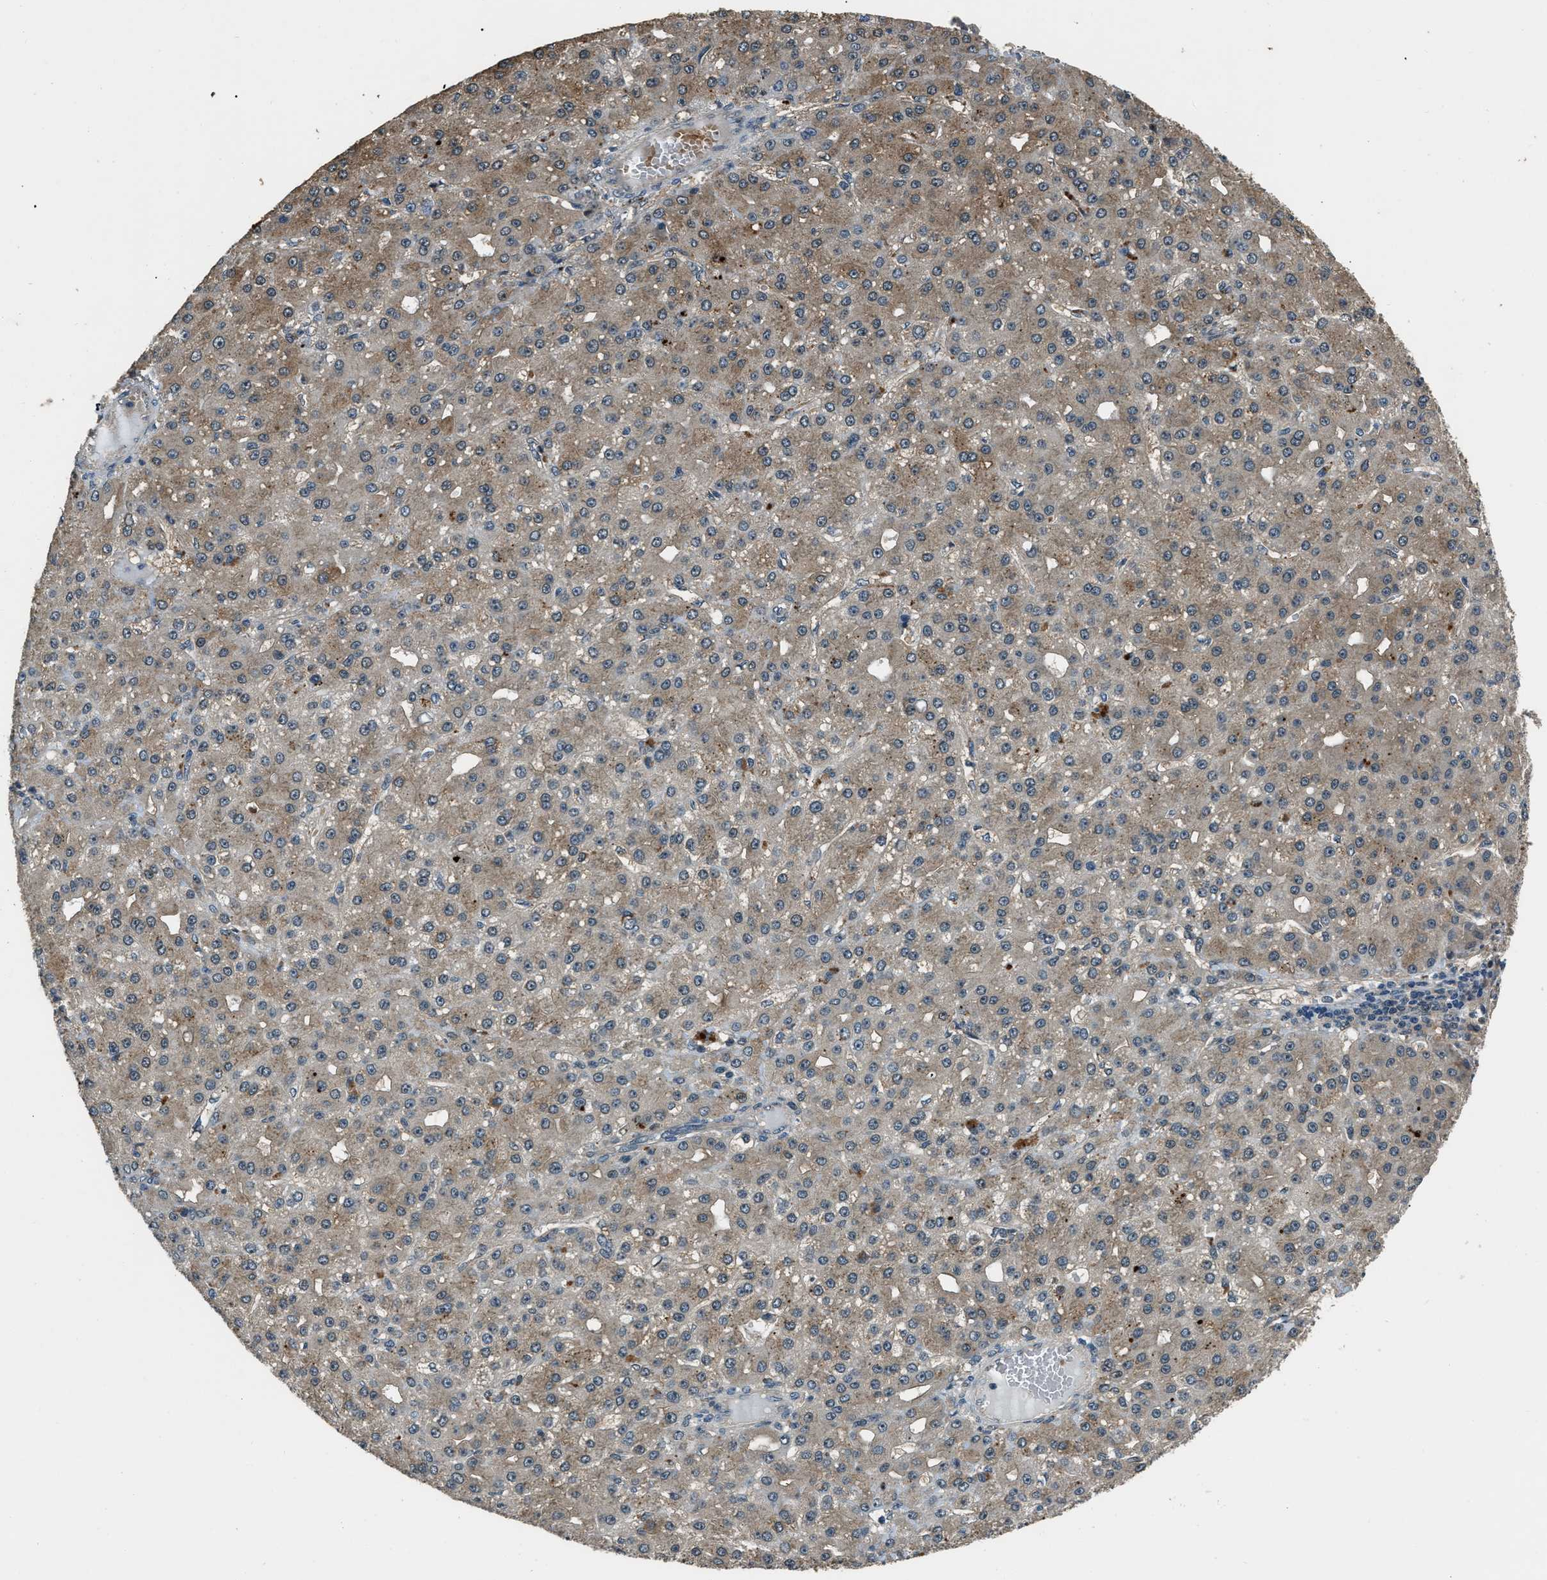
{"staining": {"intensity": "moderate", "quantity": ">75%", "location": "cytoplasmic/membranous"}, "tissue": "liver cancer", "cell_type": "Tumor cells", "image_type": "cancer", "snomed": [{"axis": "morphology", "description": "Carcinoma, Hepatocellular, NOS"}, {"axis": "topography", "description": "Liver"}], "caption": "Immunohistochemical staining of liver hepatocellular carcinoma demonstrates moderate cytoplasmic/membranous protein positivity in about >75% of tumor cells. (Stains: DAB (3,3'-diaminobenzidine) in brown, nuclei in blue, Microscopy: brightfield microscopy at high magnification).", "gene": "NUDCD3", "patient": {"sex": "male", "age": 67}}